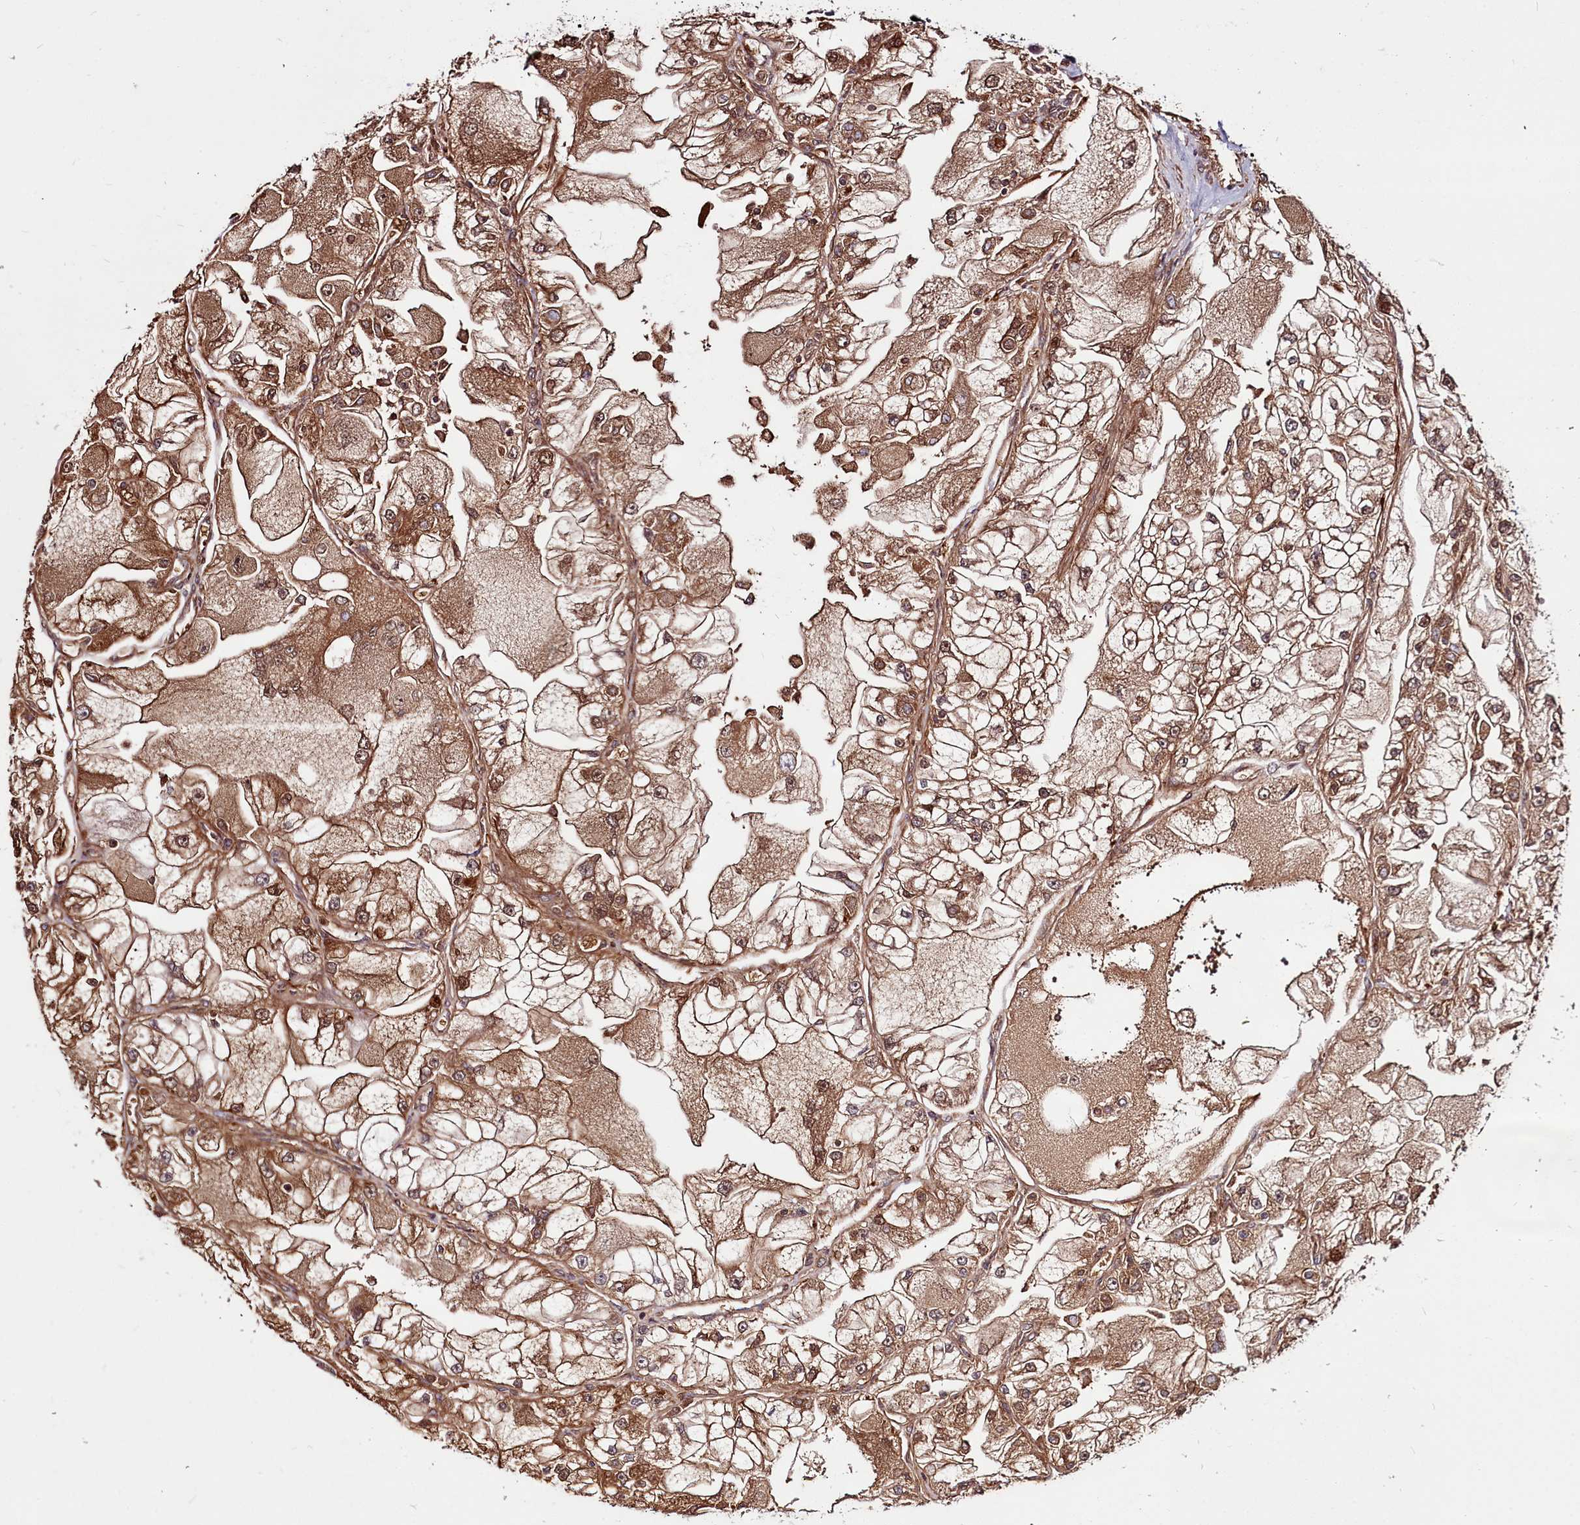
{"staining": {"intensity": "moderate", "quantity": ">75%", "location": "cytoplasmic/membranous,nuclear"}, "tissue": "renal cancer", "cell_type": "Tumor cells", "image_type": "cancer", "snomed": [{"axis": "morphology", "description": "Adenocarcinoma, NOS"}, {"axis": "topography", "description": "Kidney"}], "caption": "Renal cancer (adenocarcinoma) was stained to show a protein in brown. There is medium levels of moderate cytoplasmic/membranous and nuclear positivity in approximately >75% of tumor cells. The staining was performed using DAB (3,3'-diaminobenzidine), with brown indicating positive protein expression. Nuclei are stained blue with hematoxylin.", "gene": "CLK3", "patient": {"sex": "female", "age": 72}}